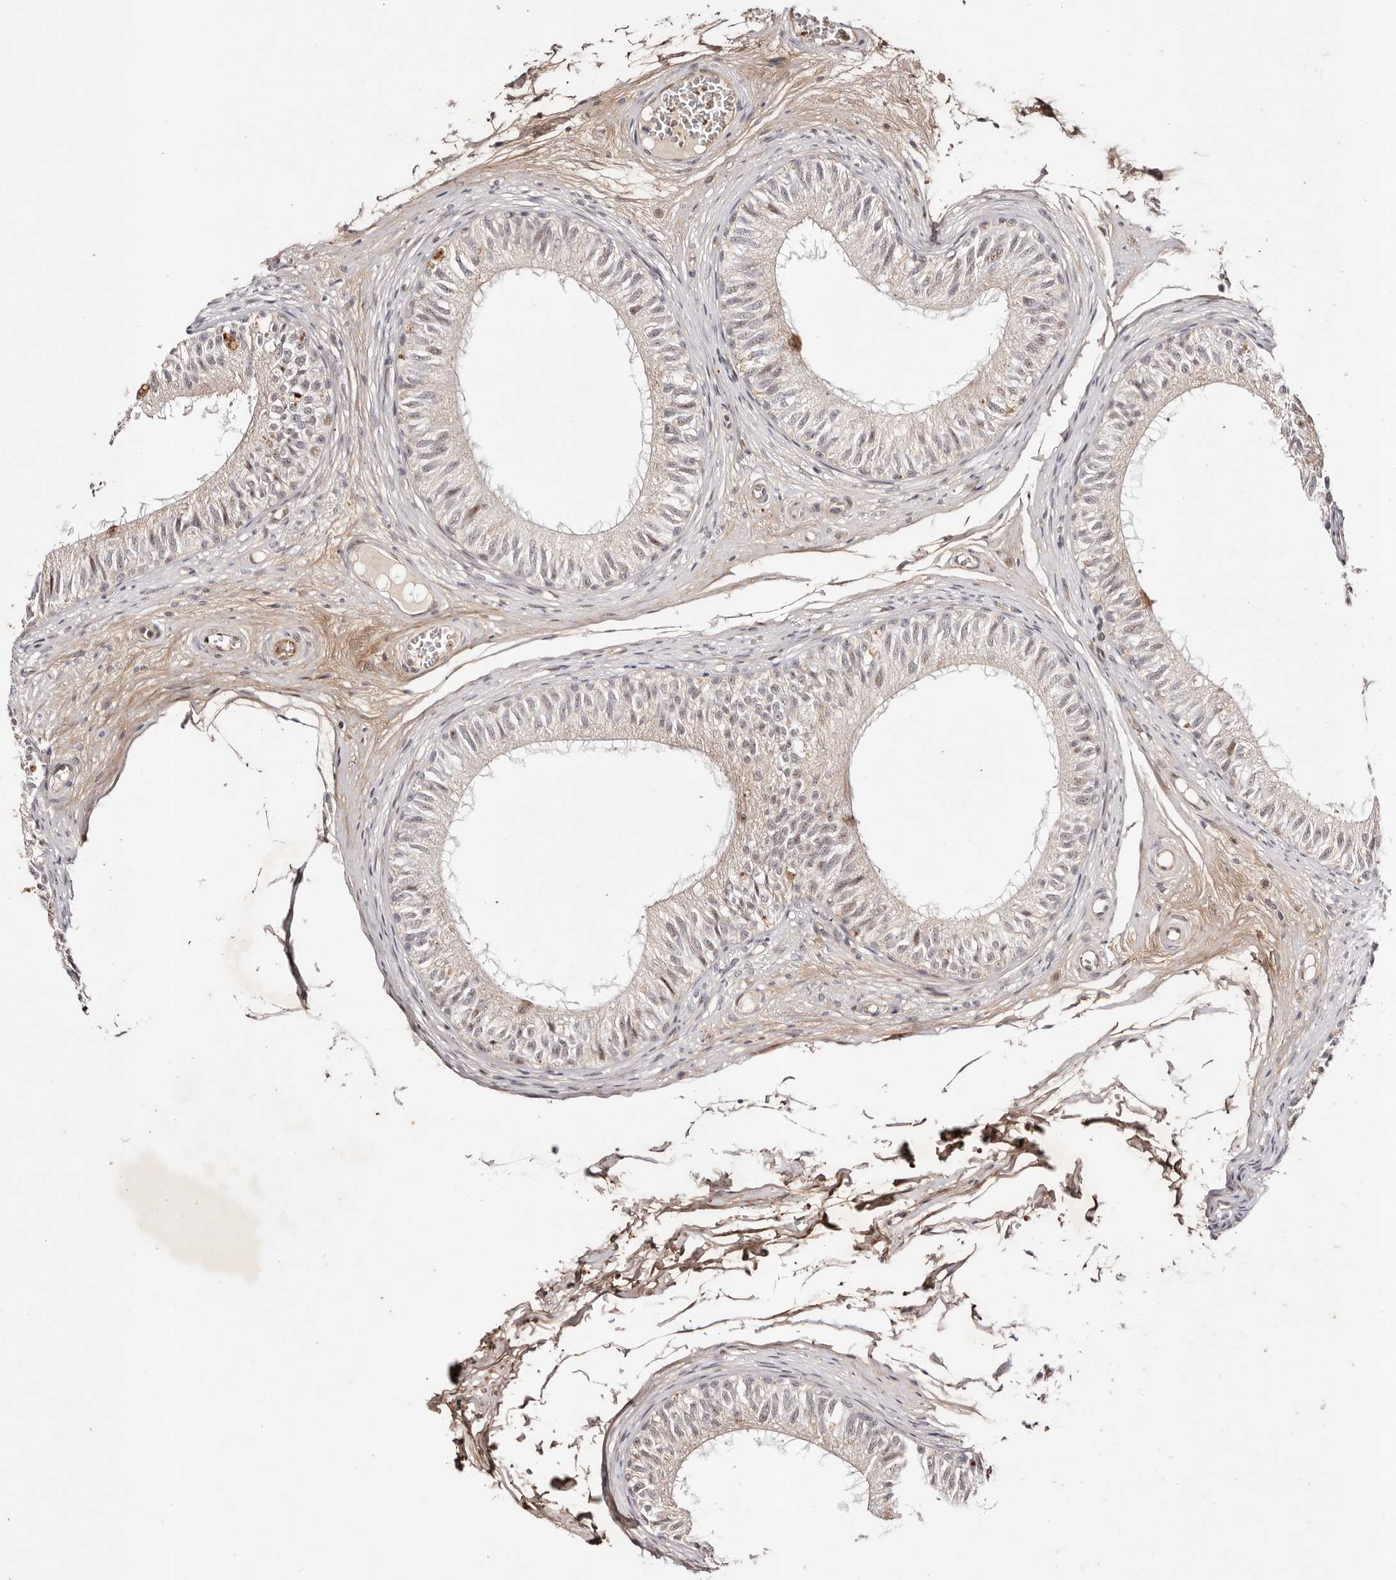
{"staining": {"intensity": "moderate", "quantity": "<25%", "location": "nuclear"}, "tissue": "epididymis", "cell_type": "Glandular cells", "image_type": "normal", "snomed": [{"axis": "morphology", "description": "Normal tissue, NOS"}, {"axis": "morphology", "description": "Seminoma in situ"}, {"axis": "topography", "description": "Testis"}, {"axis": "topography", "description": "Epididymis"}], "caption": "Immunohistochemistry (IHC) (DAB (3,3'-diaminobenzidine)) staining of unremarkable epididymis reveals moderate nuclear protein positivity in approximately <25% of glandular cells. The protein is stained brown, and the nuclei are stained in blue (DAB IHC with brightfield microscopy, high magnification).", "gene": "WRN", "patient": {"sex": "male", "age": 28}}